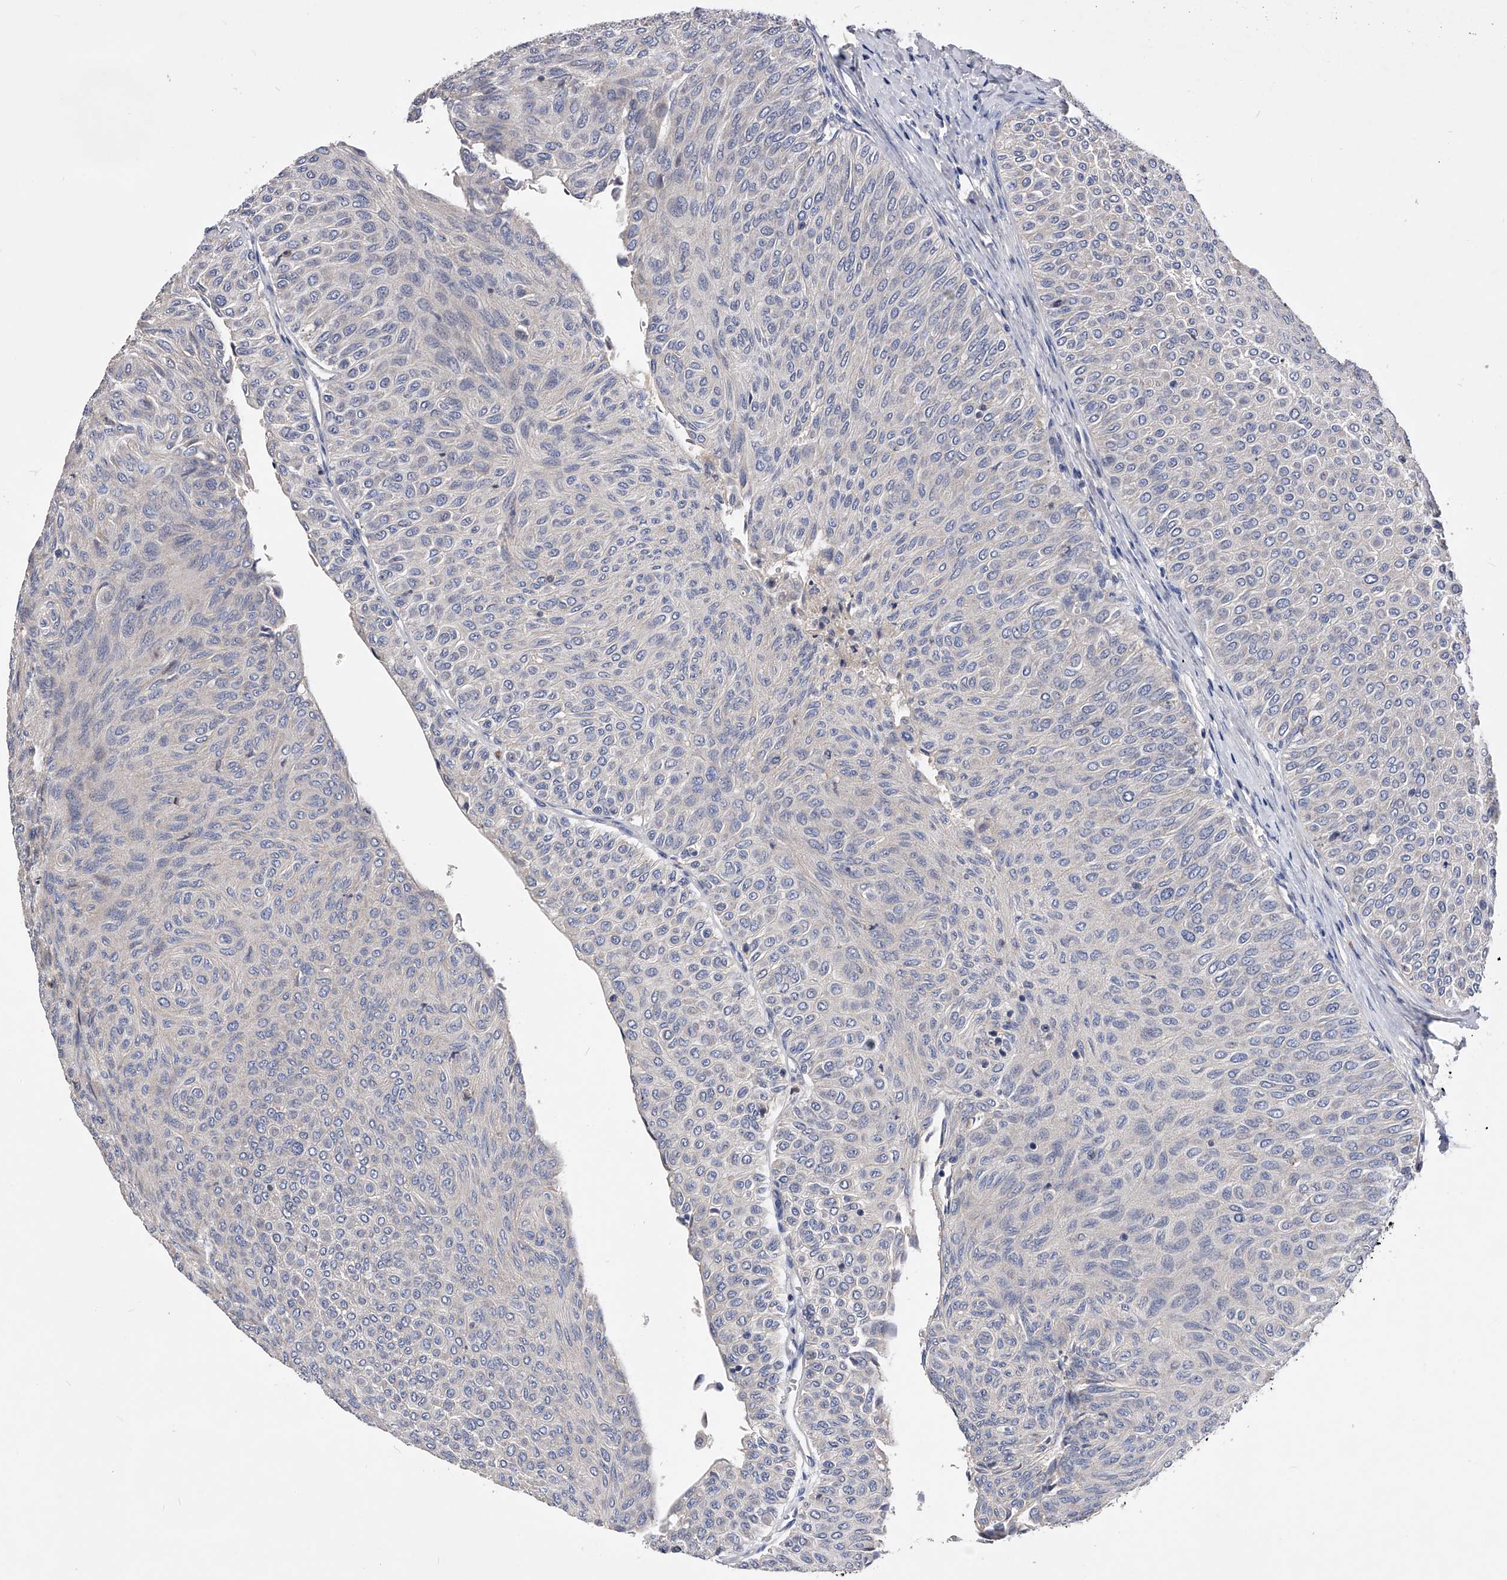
{"staining": {"intensity": "negative", "quantity": "none", "location": "none"}, "tissue": "urothelial cancer", "cell_type": "Tumor cells", "image_type": "cancer", "snomed": [{"axis": "morphology", "description": "Urothelial carcinoma, Low grade"}, {"axis": "topography", "description": "Urinary bladder"}], "caption": "Immunohistochemistry (IHC) micrograph of human urothelial cancer stained for a protein (brown), which displays no expression in tumor cells.", "gene": "ARL4C", "patient": {"sex": "male", "age": 78}}